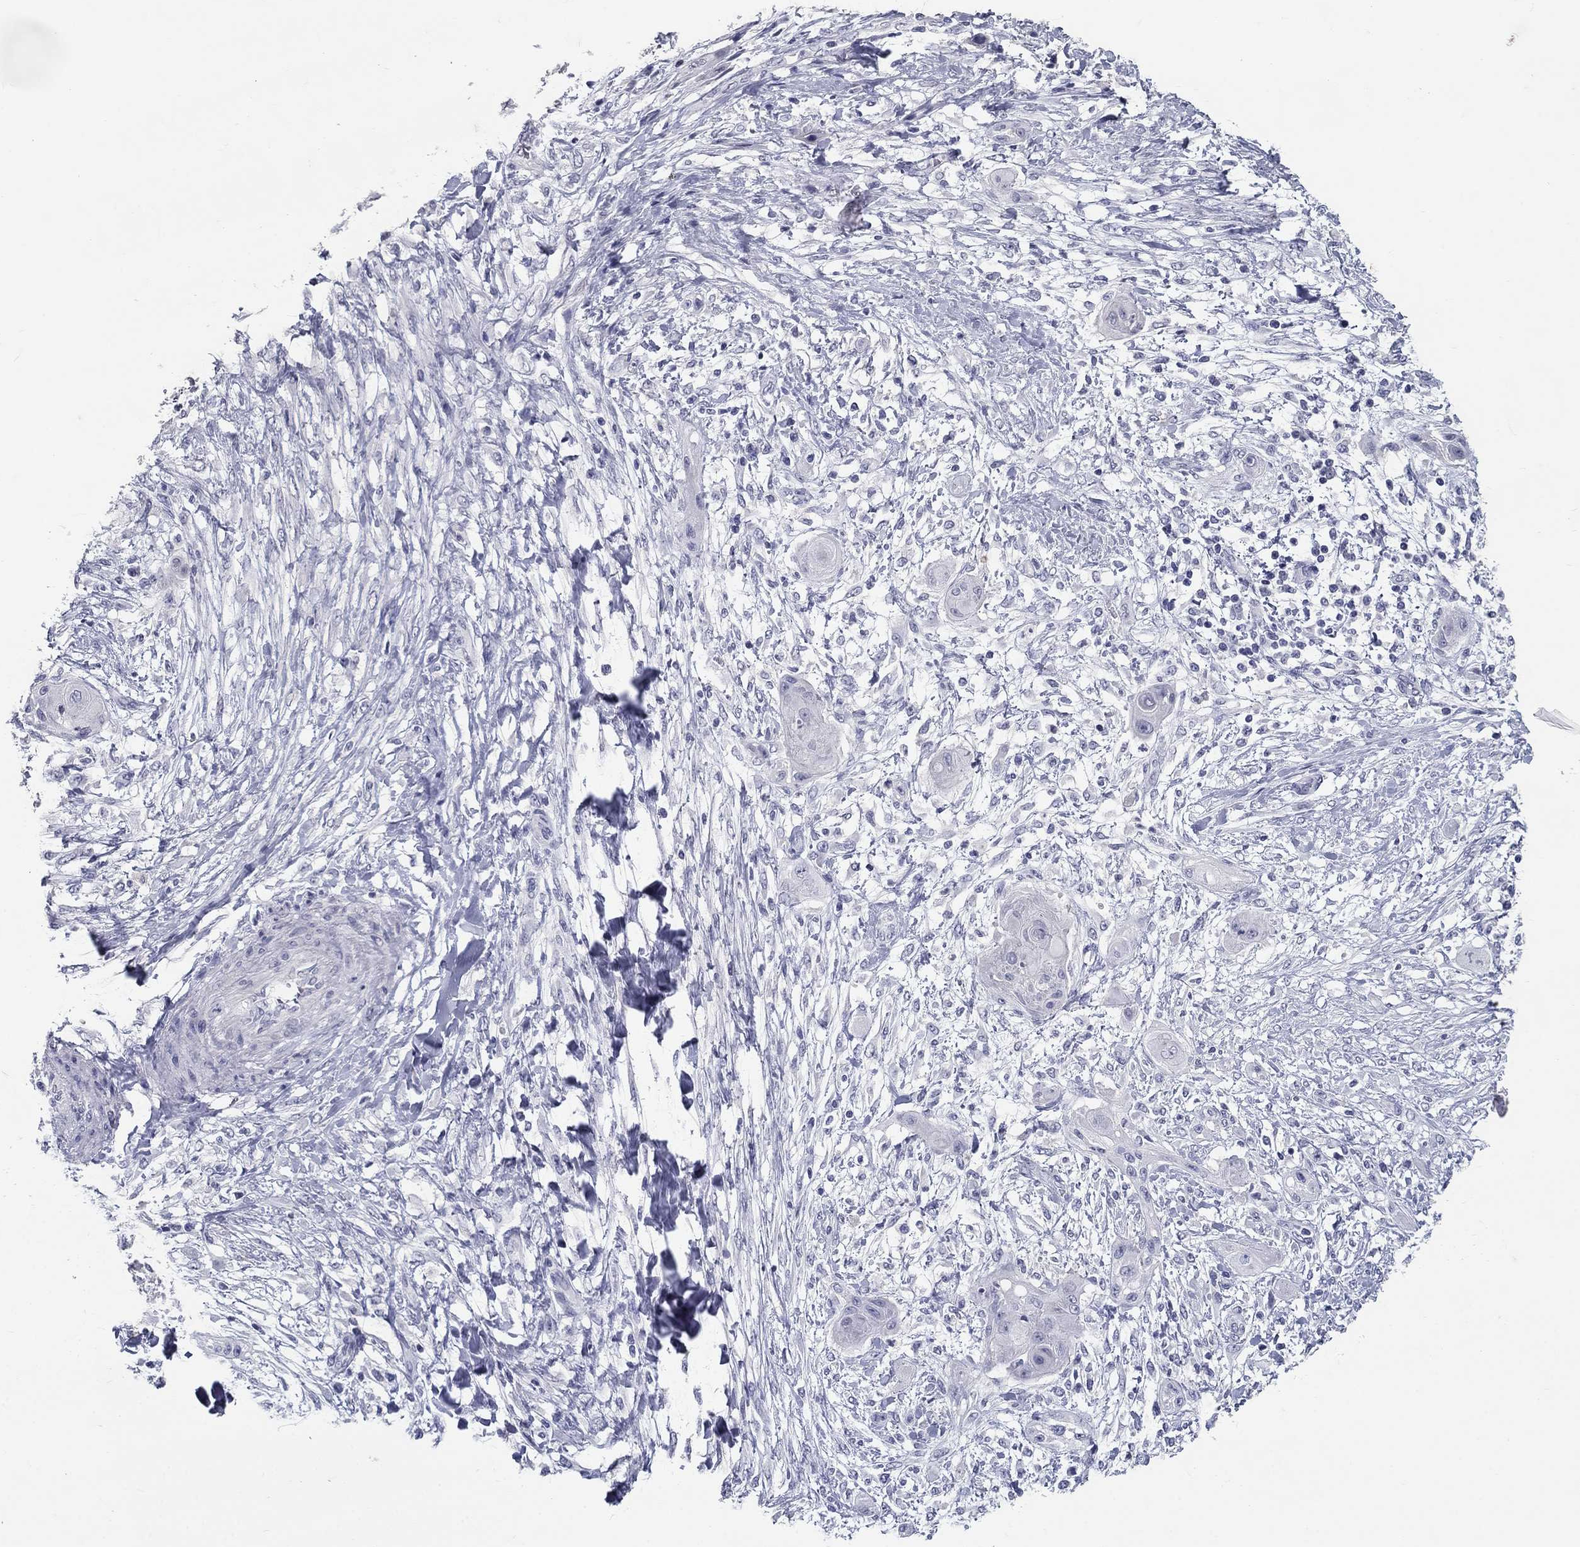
{"staining": {"intensity": "negative", "quantity": "none", "location": "none"}, "tissue": "skin cancer", "cell_type": "Tumor cells", "image_type": "cancer", "snomed": [{"axis": "morphology", "description": "Squamous cell carcinoma, NOS"}, {"axis": "topography", "description": "Skin"}], "caption": "A high-resolution micrograph shows IHC staining of skin cancer, which displays no significant staining in tumor cells. (IHC, brightfield microscopy, high magnification).", "gene": "POMC", "patient": {"sex": "male", "age": 62}}